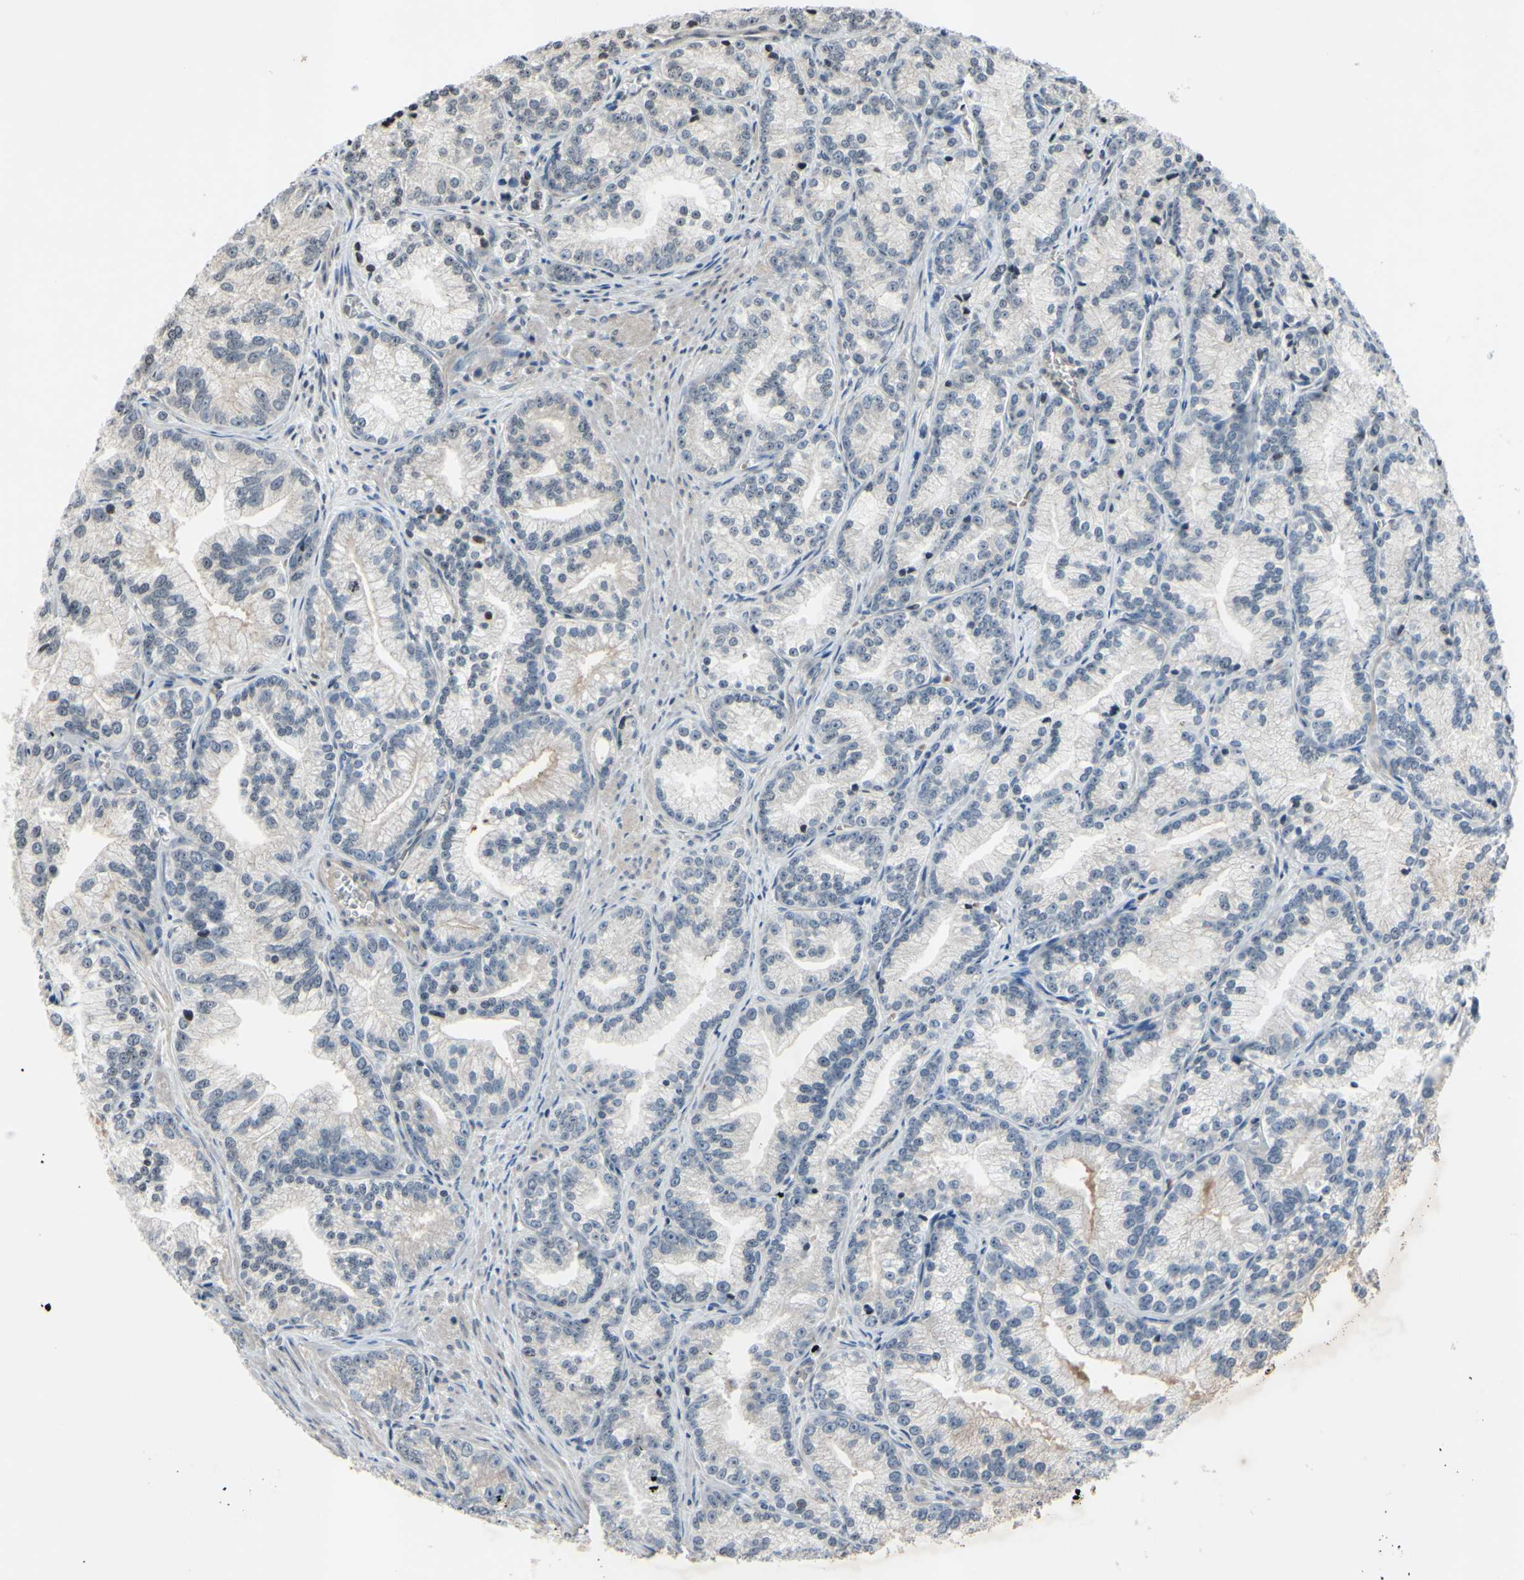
{"staining": {"intensity": "negative", "quantity": "none", "location": "none"}, "tissue": "prostate cancer", "cell_type": "Tumor cells", "image_type": "cancer", "snomed": [{"axis": "morphology", "description": "Adenocarcinoma, Low grade"}, {"axis": "topography", "description": "Prostate"}], "caption": "IHC image of neoplastic tissue: human prostate cancer stained with DAB displays no significant protein expression in tumor cells. The staining was performed using DAB (3,3'-diaminobenzidine) to visualize the protein expression in brown, while the nuclei were stained in blue with hematoxylin (Magnification: 20x).", "gene": "ARG1", "patient": {"sex": "male", "age": 89}}